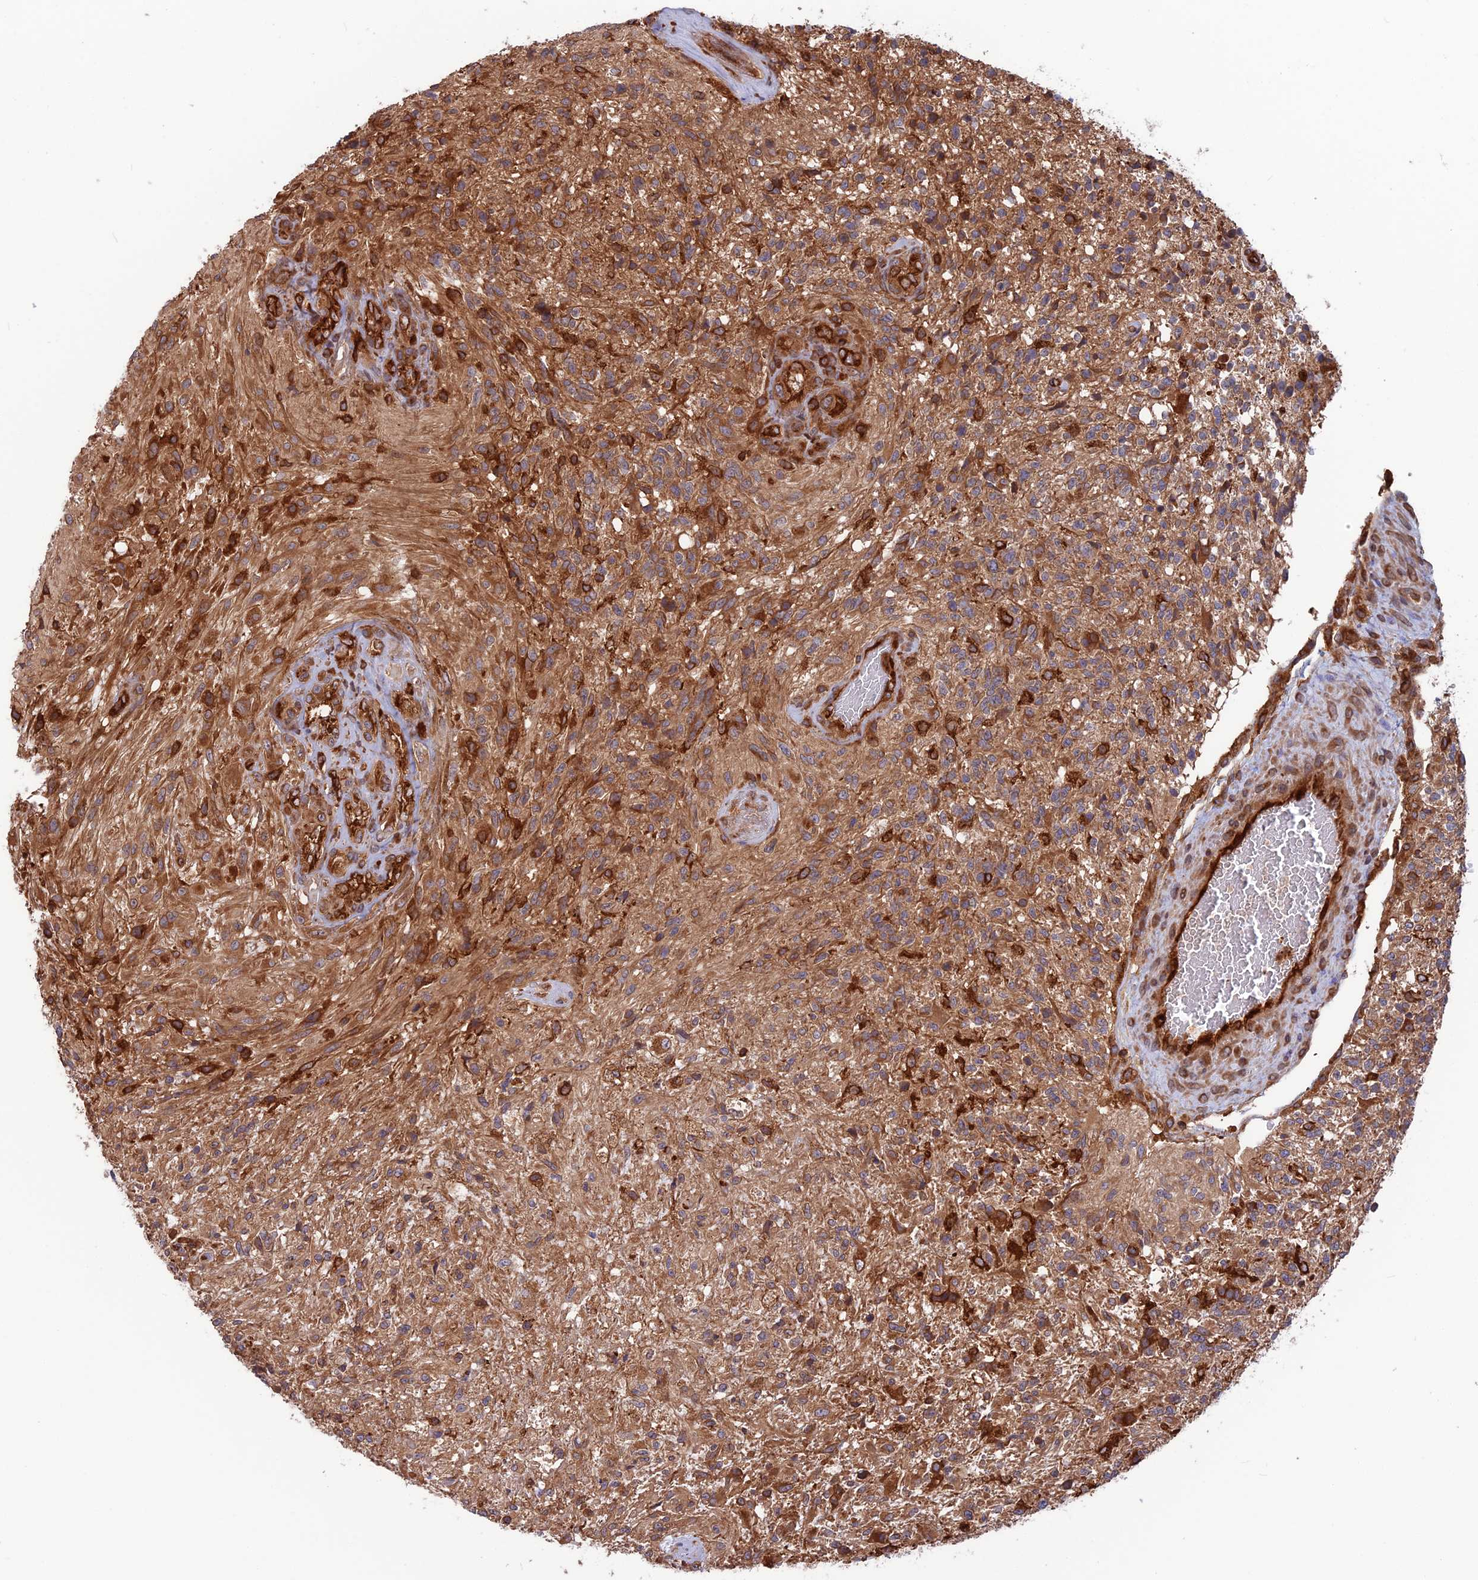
{"staining": {"intensity": "moderate", "quantity": ">75%", "location": "cytoplasmic/membranous"}, "tissue": "glioma", "cell_type": "Tumor cells", "image_type": "cancer", "snomed": [{"axis": "morphology", "description": "Glioma, malignant, High grade"}, {"axis": "topography", "description": "Brain"}], "caption": "Immunohistochemical staining of high-grade glioma (malignant) exhibits medium levels of moderate cytoplasmic/membranous protein positivity in about >75% of tumor cells. The staining was performed using DAB (3,3'-diaminobenzidine) to visualize the protein expression in brown, while the nuclei were stained in blue with hematoxylin (Magnification: 20x).", "gene": "WDR1", "patient": {"sex": "male", "age": 56}}